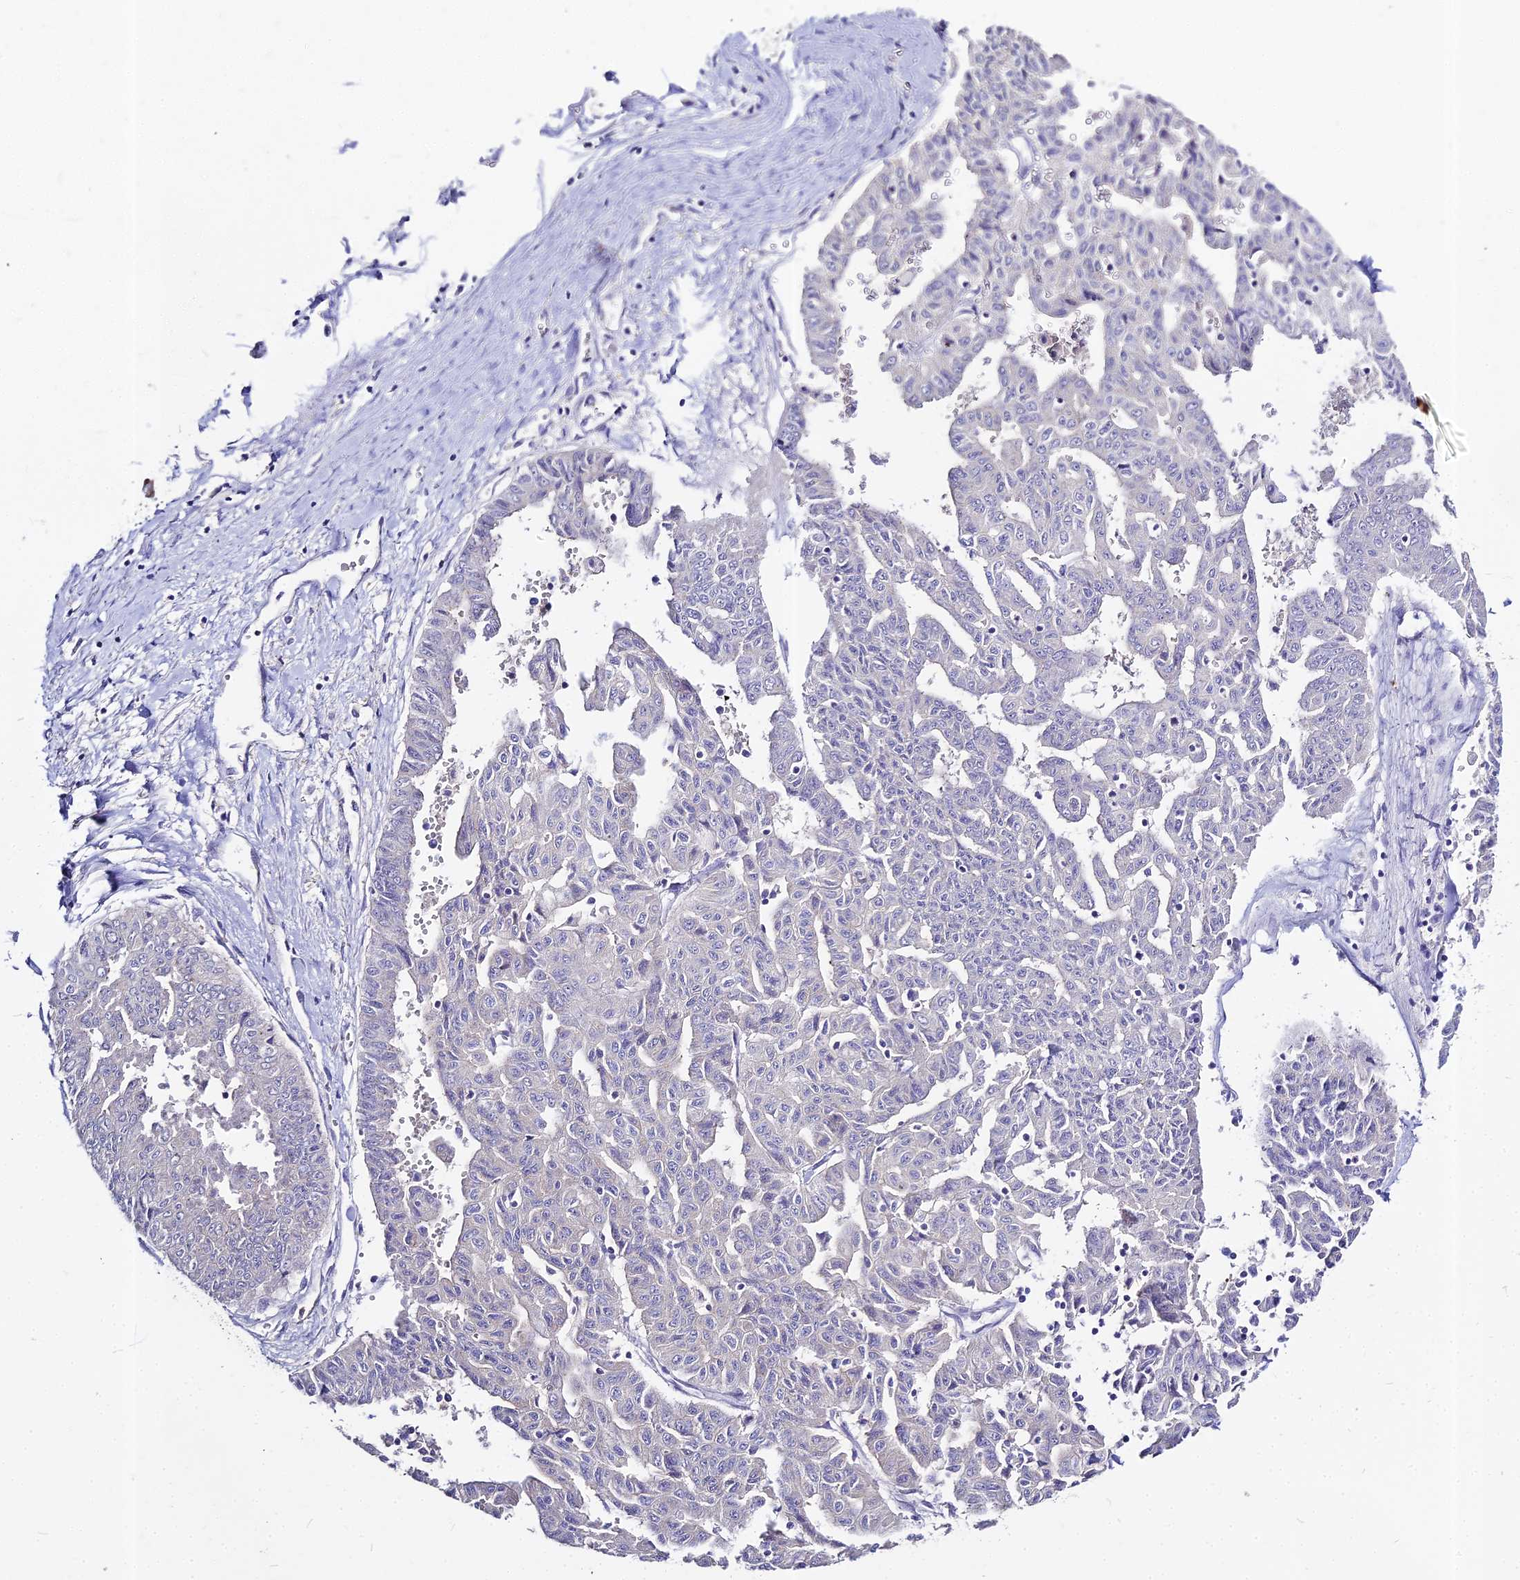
{"staining": {"intensity": "negative", "quantity": "none", "location": "none"}, "tissue": "liver cancer", "cell_type": "Tumor cells", "image_type": "cancer", "snomed": [{"axis": "morphology", "description": "Cholangiocarcinoma"}, {"axis": "topography", "description": "Liver"}], "caption": "The image demonstrates no staining of tumor cells in liver cancer.", "gene": "GLYAT", "patient": {"sex": "female", "age": 77}}